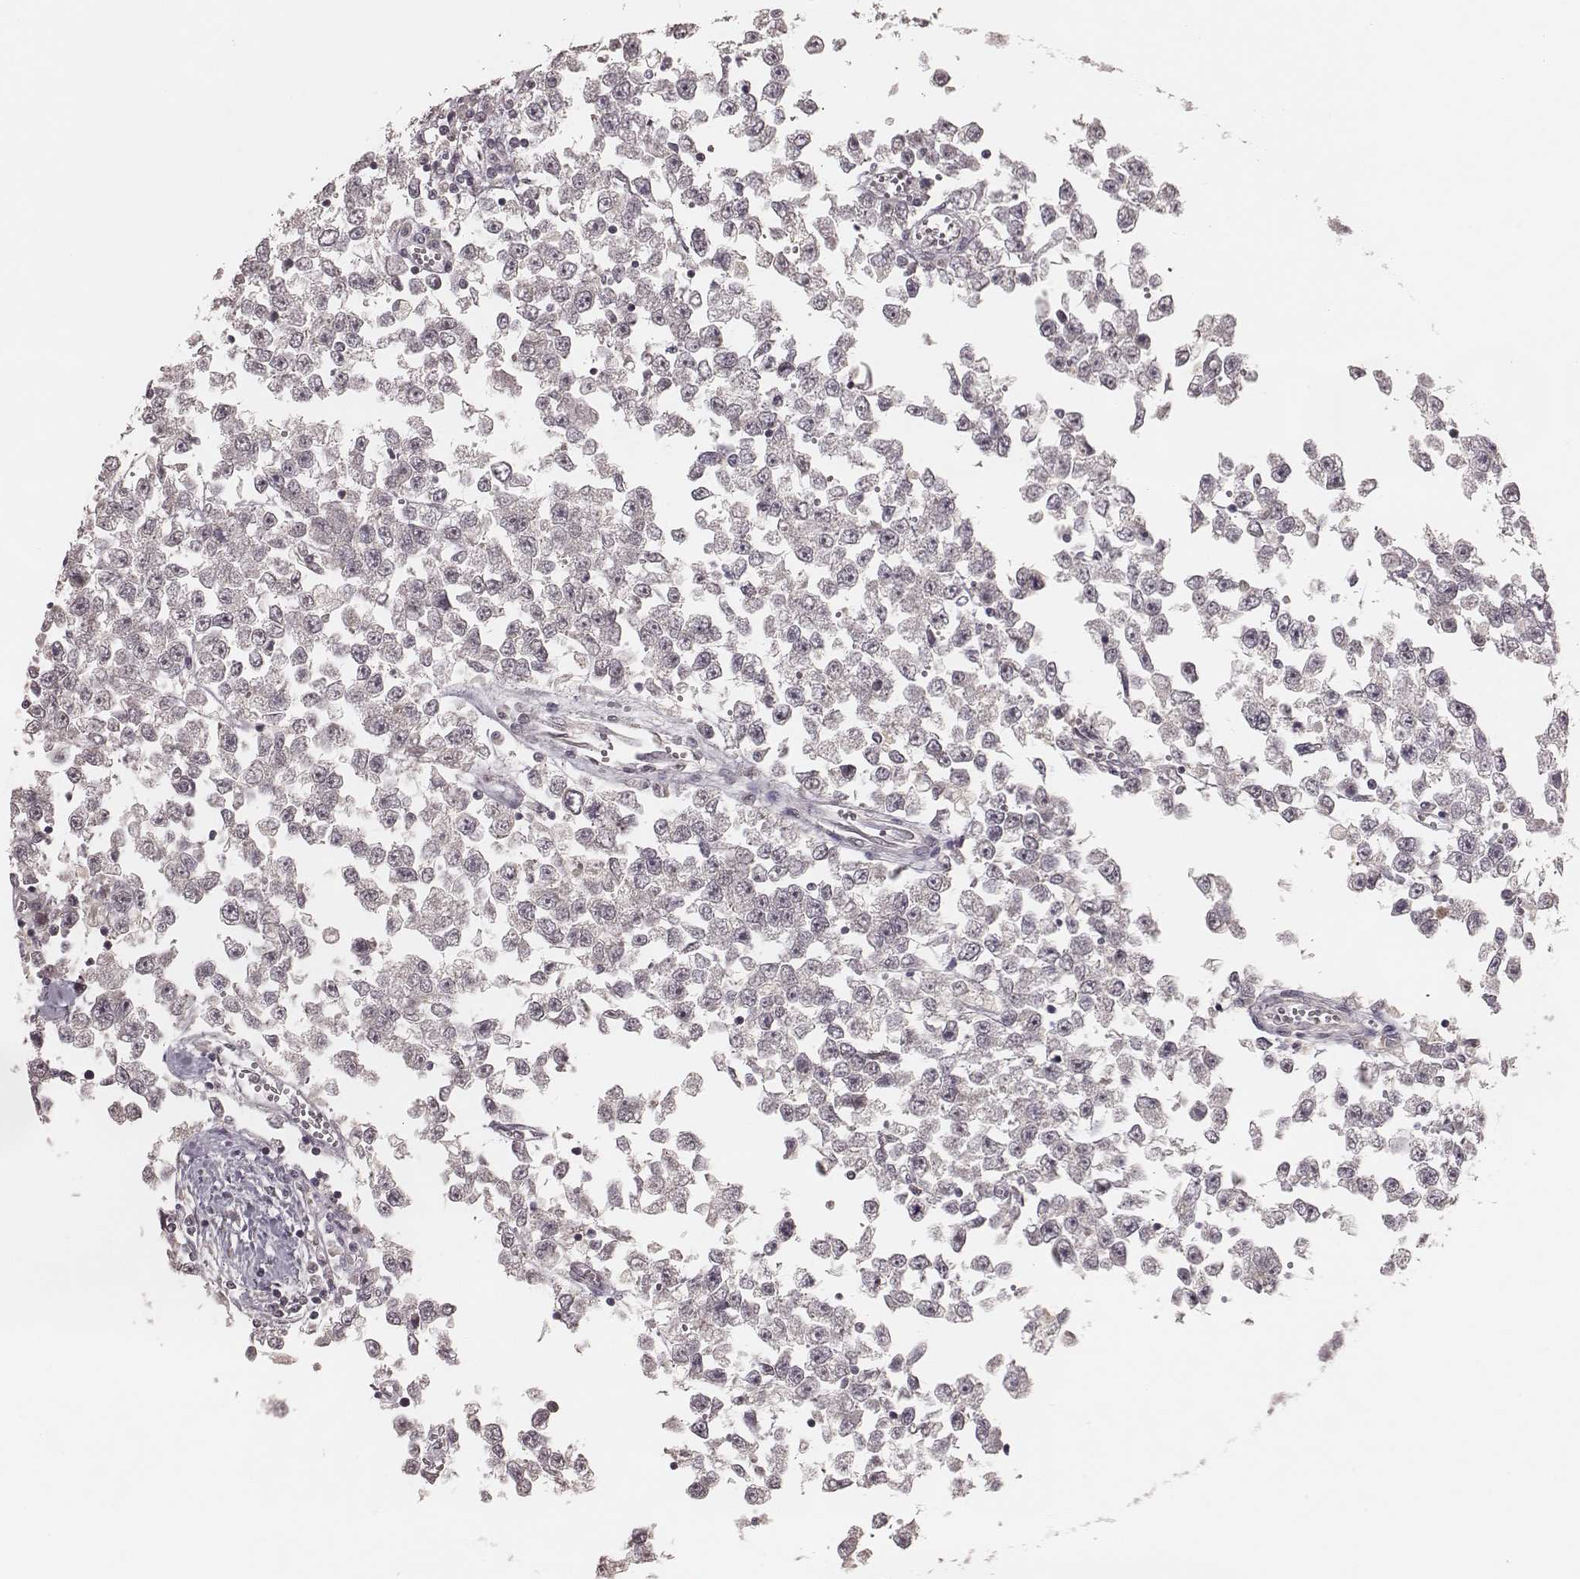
{"staining": {"intensity": "negative", "quantity": "none", "location": "none"}, "tissue": "testis cancer", "cell_type": "Tumor cells", "image_type": "cancer", "snomed": [{"axis": "morphology", "description": "Seminoma, NOS"}, {"axis": "topography", "description": "Testis"}], "caption": "An IHC photomicrograph of testis cancer is shown. There is no staining in tumor cells of testis cancer.", "gene": "LY6K", "patient": {"sex": "male", "age": 34}}